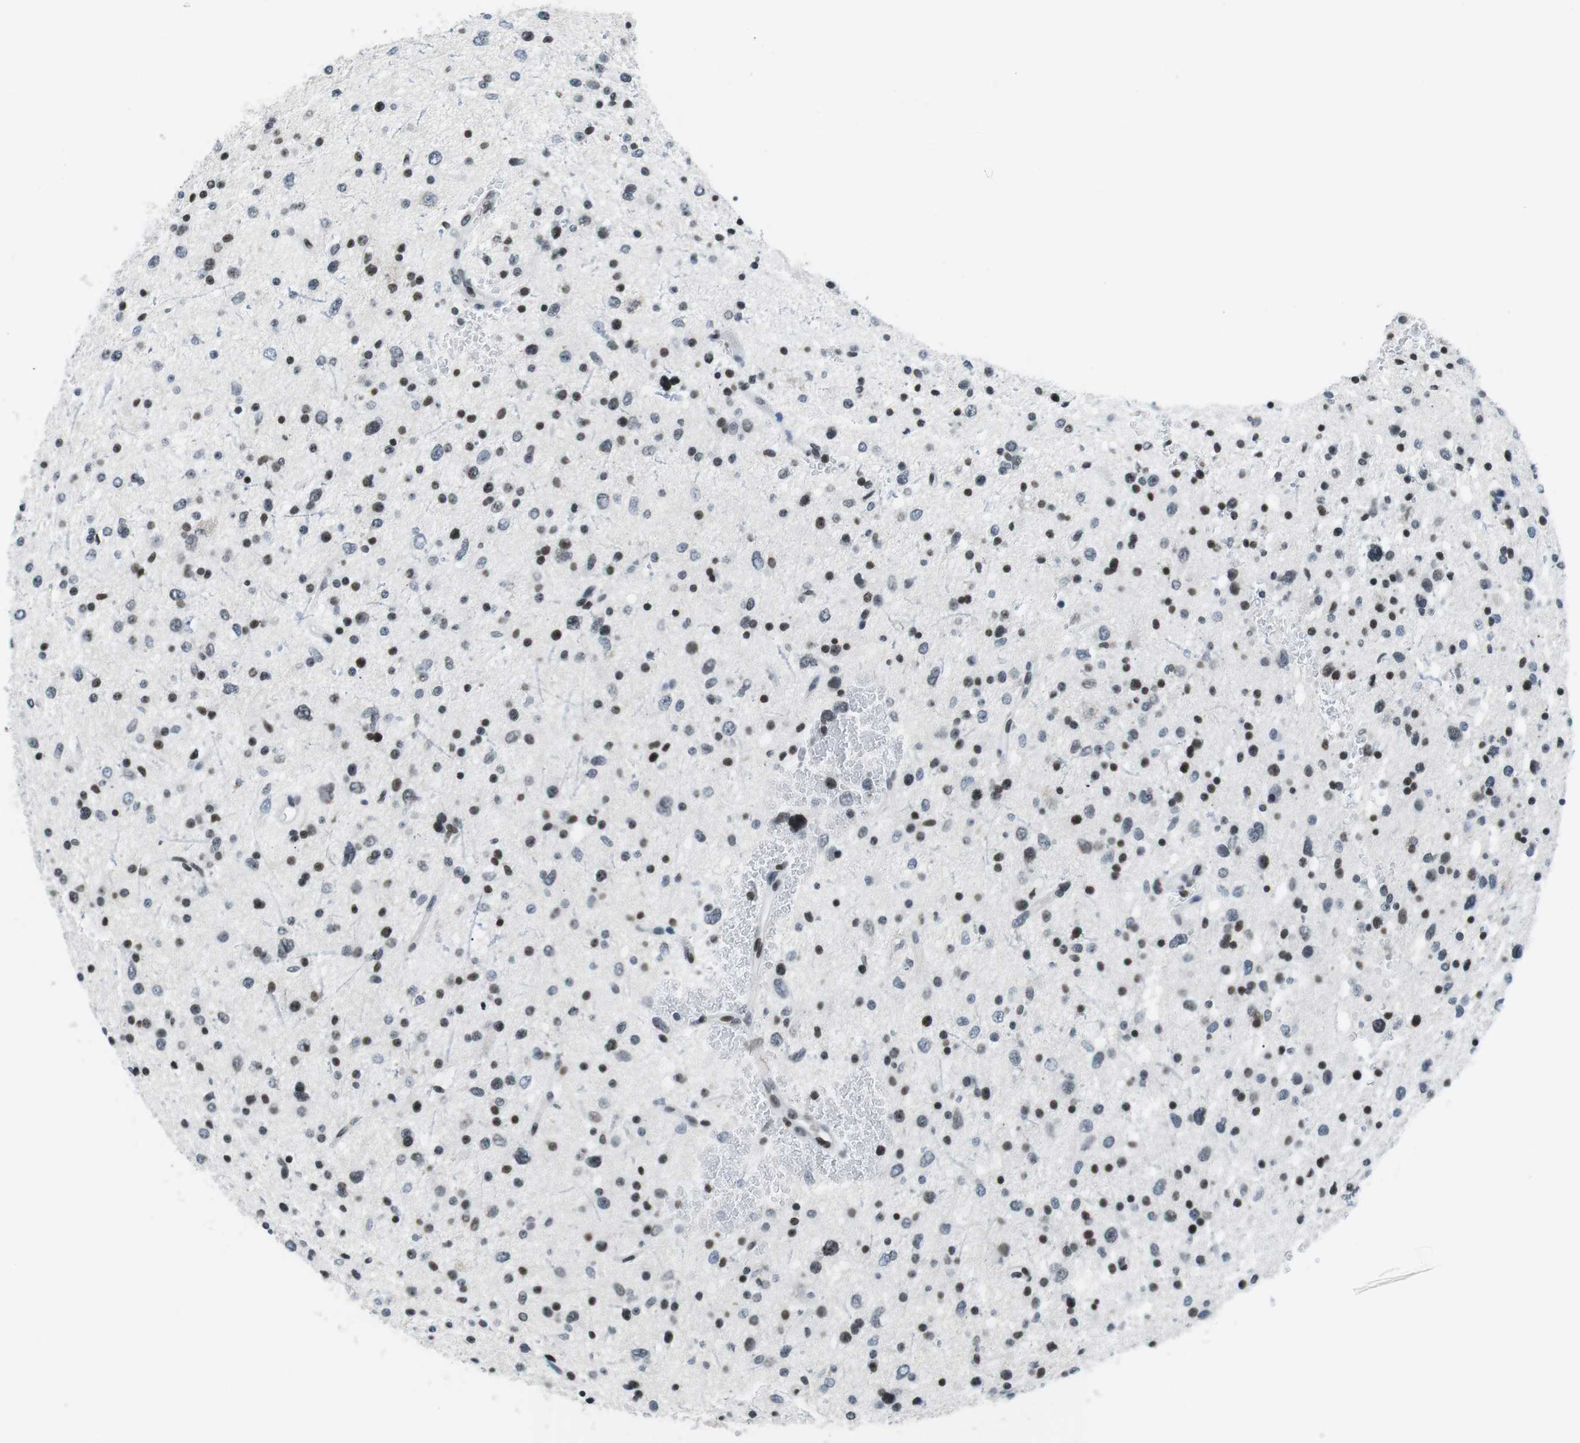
{"staining": {"intensity": "moderate", "quantity": "25%-75%", "location": "nuclear"}, "tissue": "glioma", "cell_type": "Tumor cells", "image_type": "cancer", "snomed": [{"axis": "morphology", "description": "Glioma, malignant, Low grade"}, {"axis": "topography", "description": "Brain"}], "caption": "Immunohistochemistry (IHC) image of neoplastic tissue: human malignant glioma (low-grade) stained using IHC displays medium levels of moderate protein expression localized specifically in the nuclear of tumor cells, appearing as a nuclear brown color.", "gene": "E2F2", "patient": {"sex": "female", "age": 37}}